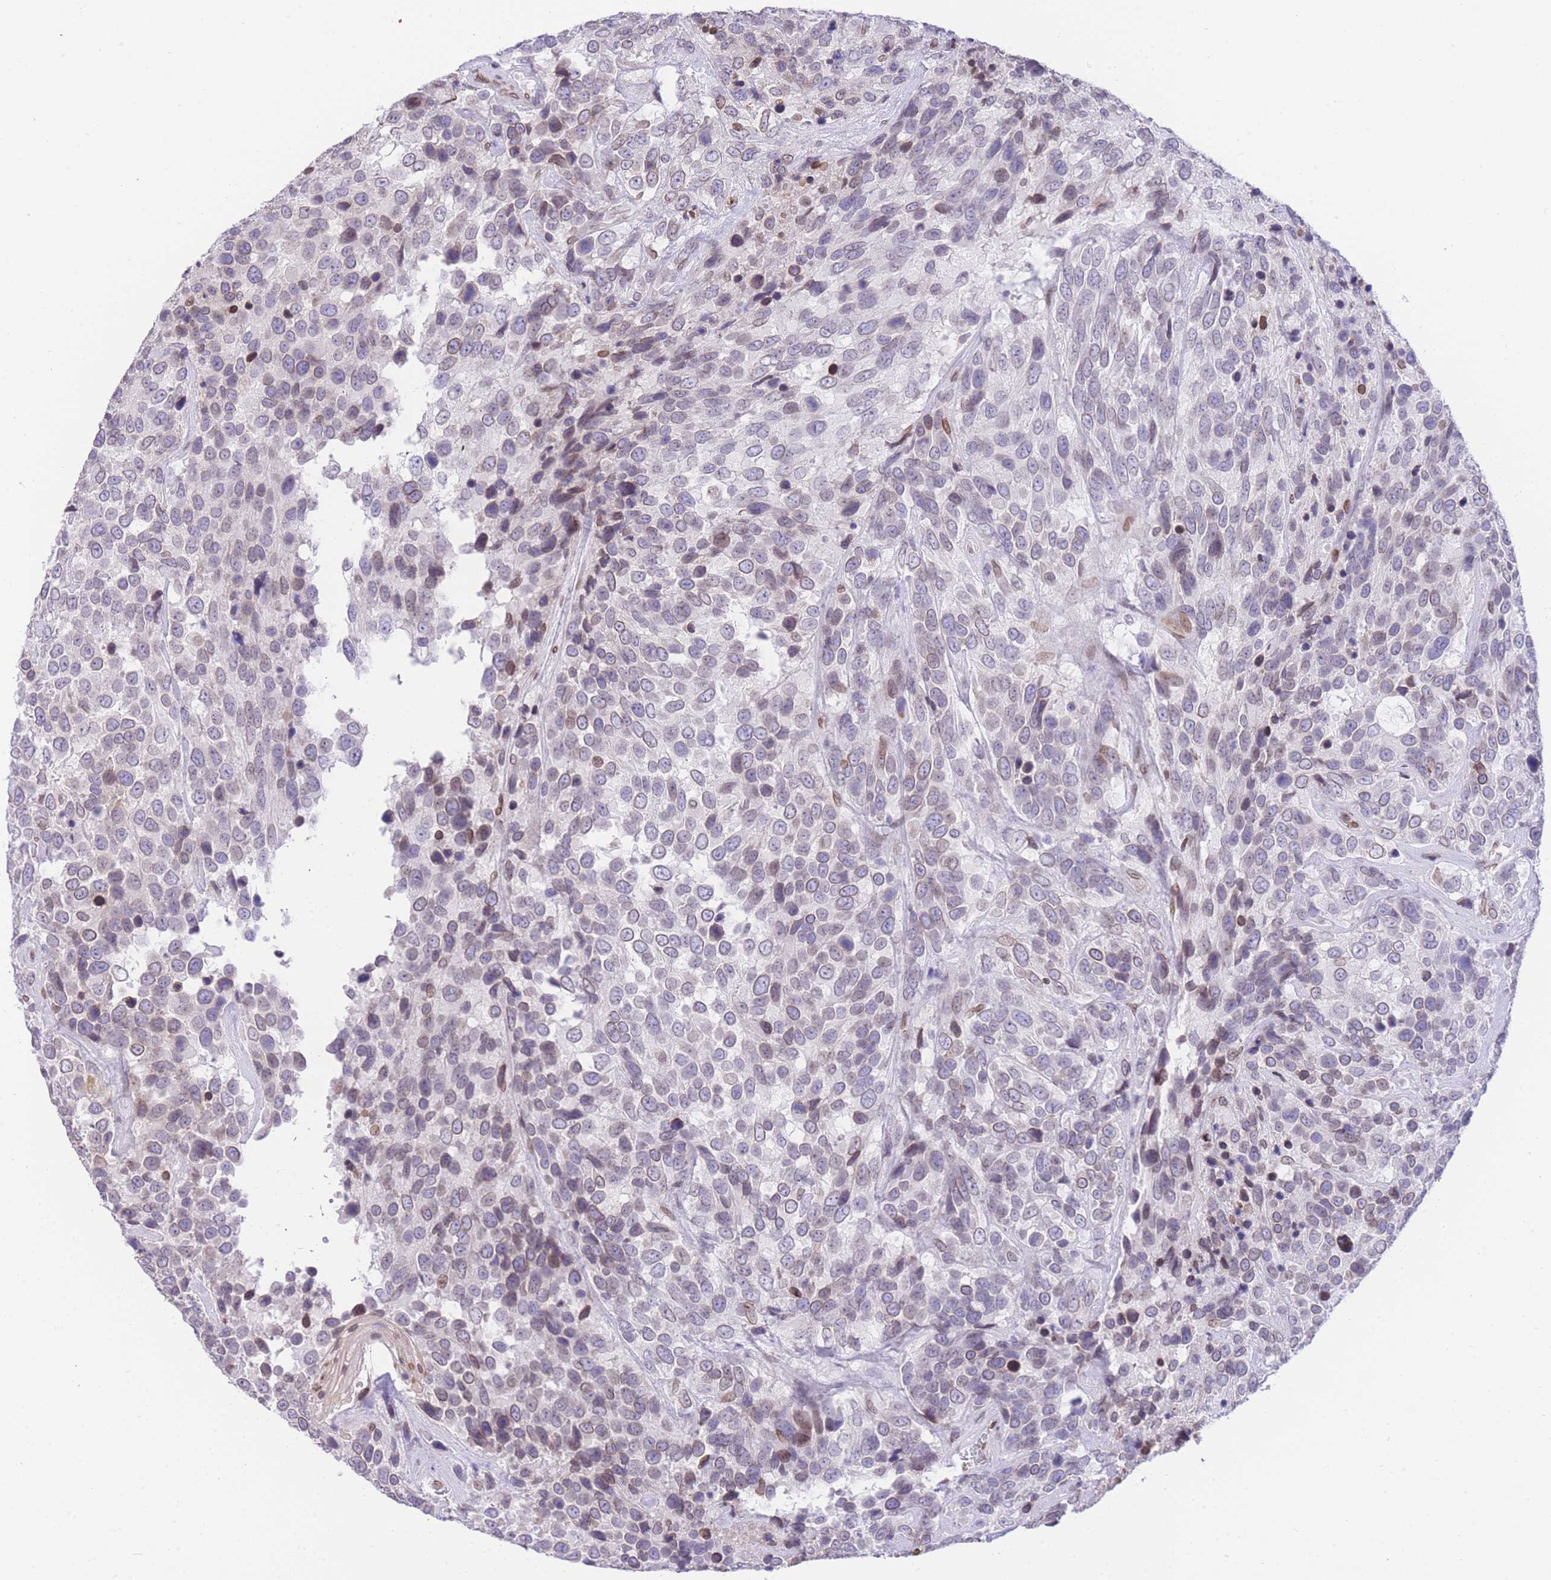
{"staining": {"intensity": "weak", "quantity": "25%-75%", "location": "cytoplasmic/membranous,nuclear"}, "tissue": "urothelial cancer", "cell_type": "Tumor cells", "image_type": "cancer", "snomed": [{"axis": "morphology", "description": "Urothelial carcinoma, High grade"}, {"axis": "topography", "description": "Urinary bladder"}], "caption": "IHC of high-grade urothelial carcinoma reveals low levels of weak cytoplasmic/membranous and nuclear staining in about 25%-75% of tumor cells.", "gene": "OR10AD1", "patient": {"sex": "female", "age": 70}}